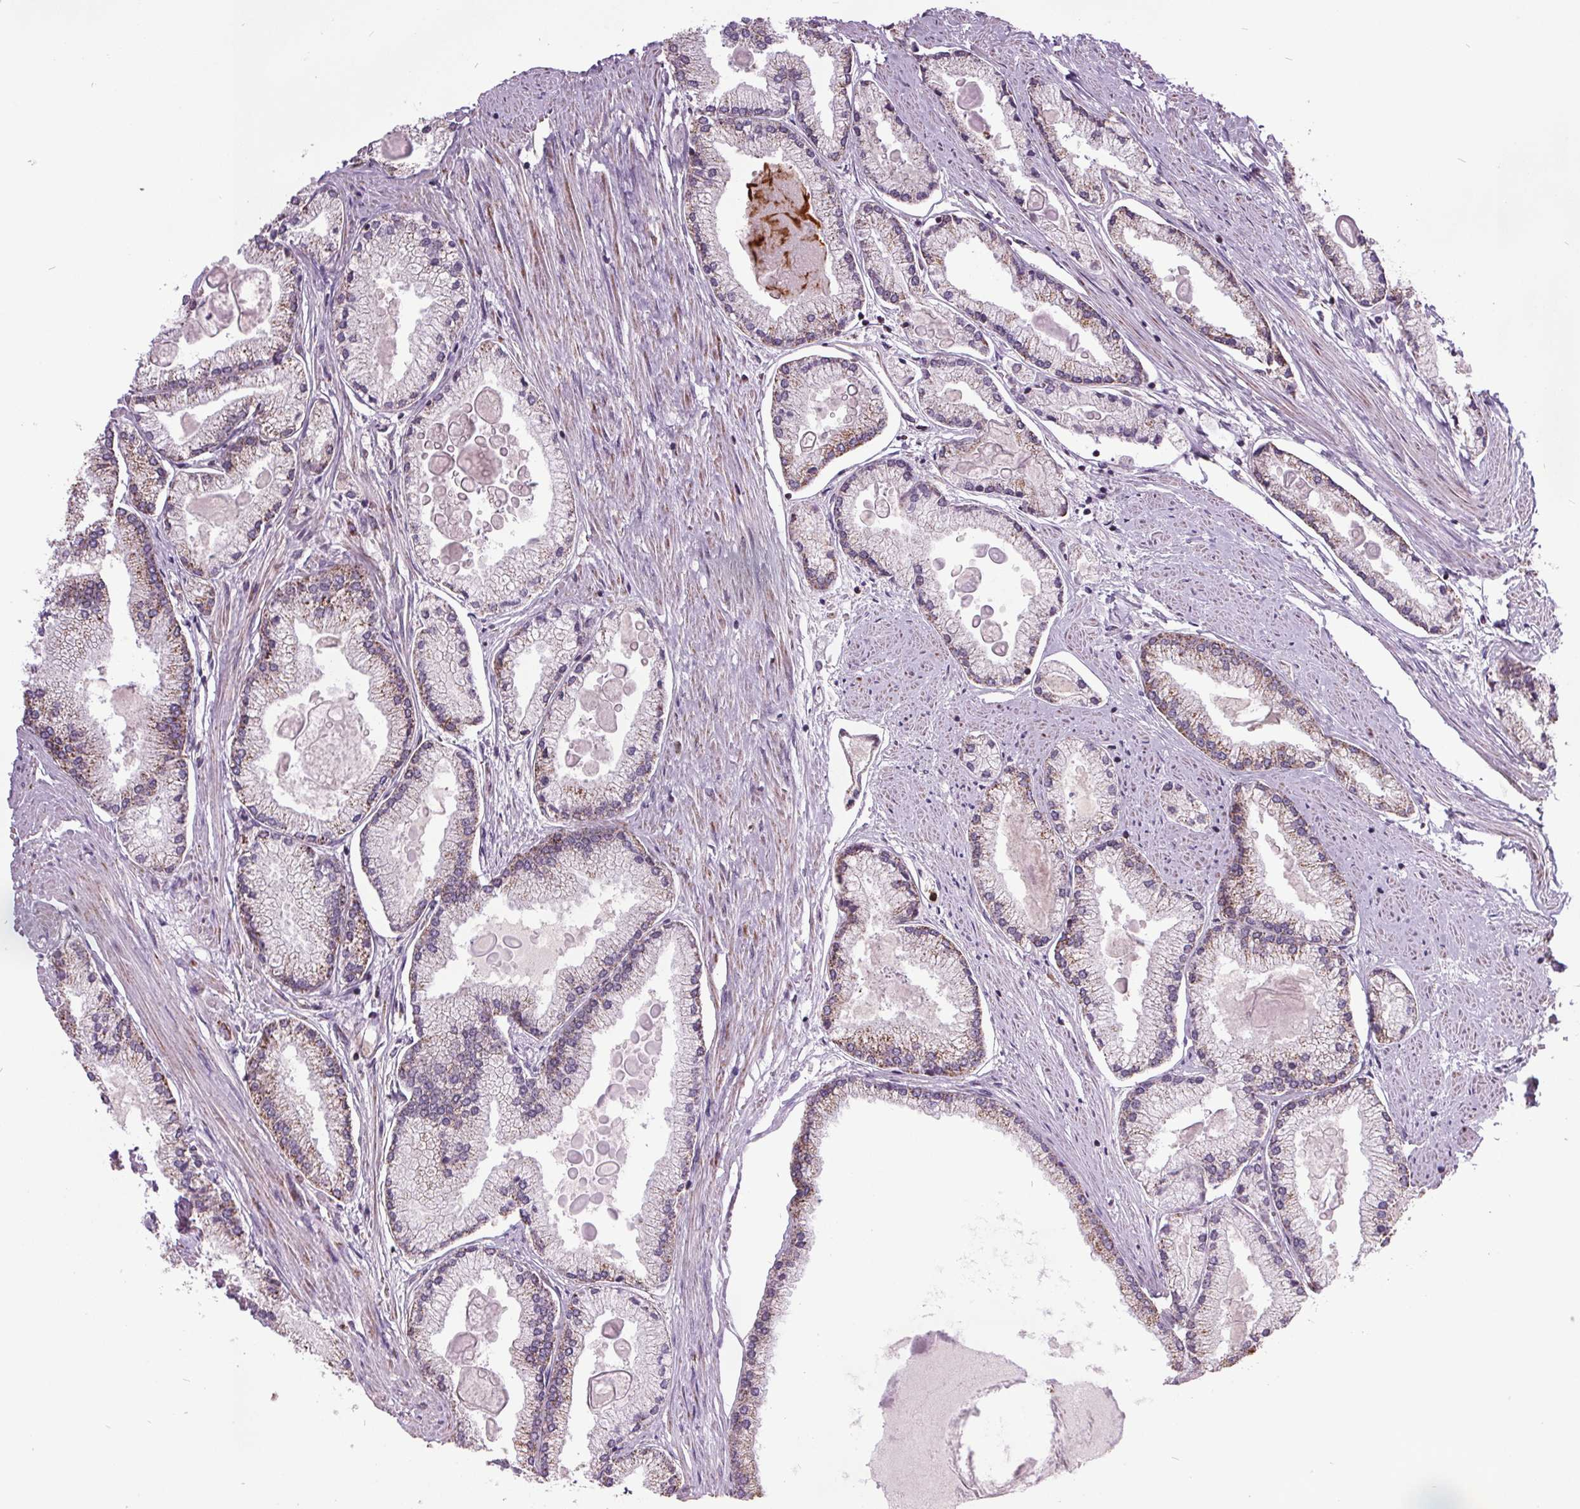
{"staining": {"intensity": "weak", "quantity": "<25%", "location": "cytoplasmic/membranous"}, "tissue": "prostate cancer", "cell_type": "Tumor cells", "image_type": "cancer", "snomed": [{"axis": "morphology", "description": "Adenocarcinoma, High grade"}, {"axis": "topography", "description": "Prostate"}], "caption": "The histopathology image reveals no significant staining in tumor cells of prostate cancer. (Stains: DAB IHC with hematoxylin counter stain, Microscopy: brightfield microscopy at high magnification).", "gene": "NDUFS6", "patient": {"sex": "male", "age": 68}}